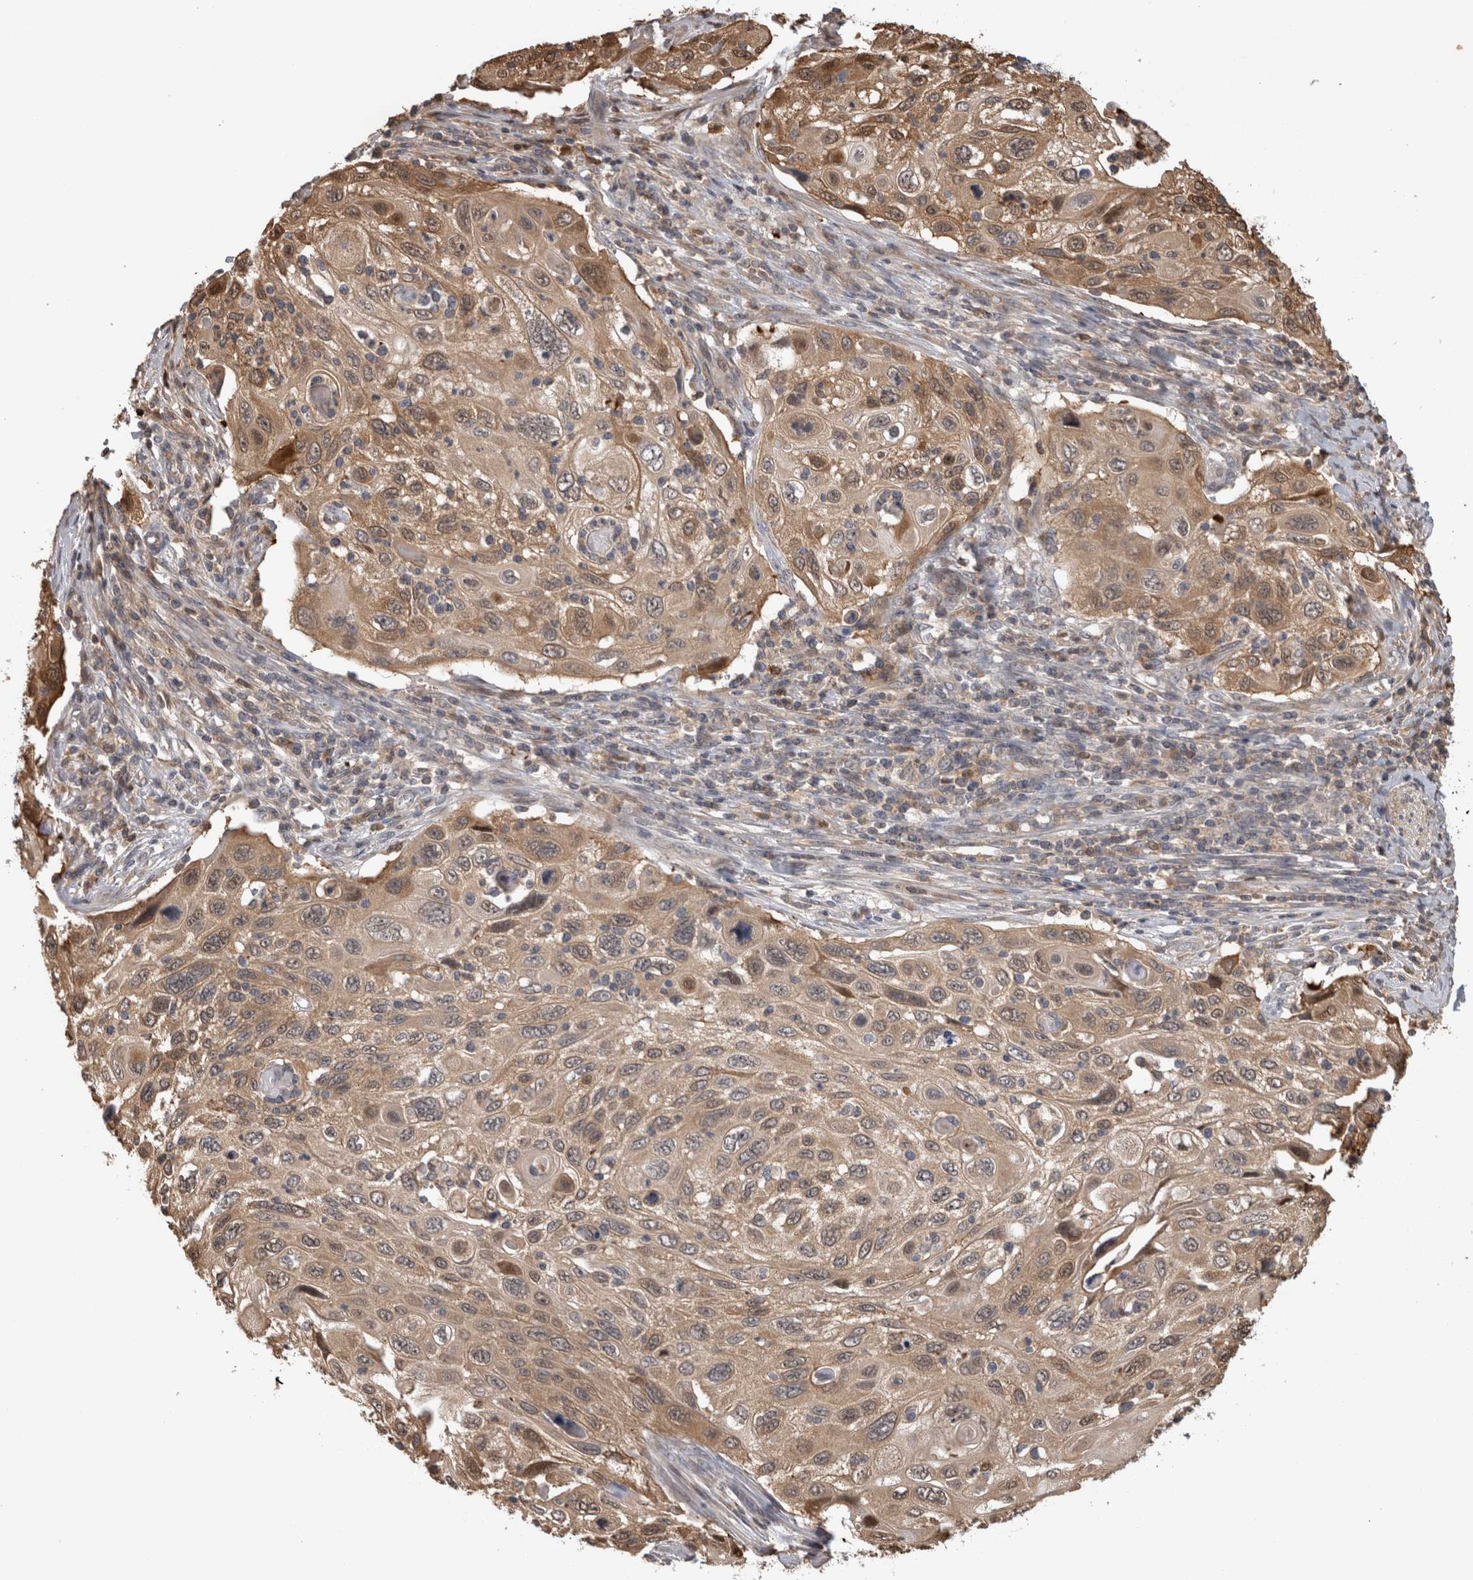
{"staining": {"intensity": "moderate", "quantity": ">75%", "location": "cytoplasmic/membranous"}, "tissue": "cervical cancer", "cell_type": "Tumor cells", "image_type": "cancer", "snomed": [{"axis": "morphology", "description": "Squamous cell carcinoma, NOS"}, {"axis": "topography", "description": "Cervix"}], "caption": "Squamous cell carcinoma (cervical) stained for a protein (brown) displays moderate cytoplasmic/membranous positive staining in approximately >75% of tumor cells.", "gene": "USH1G", "patient": {"sex": "female", "age": 70}}